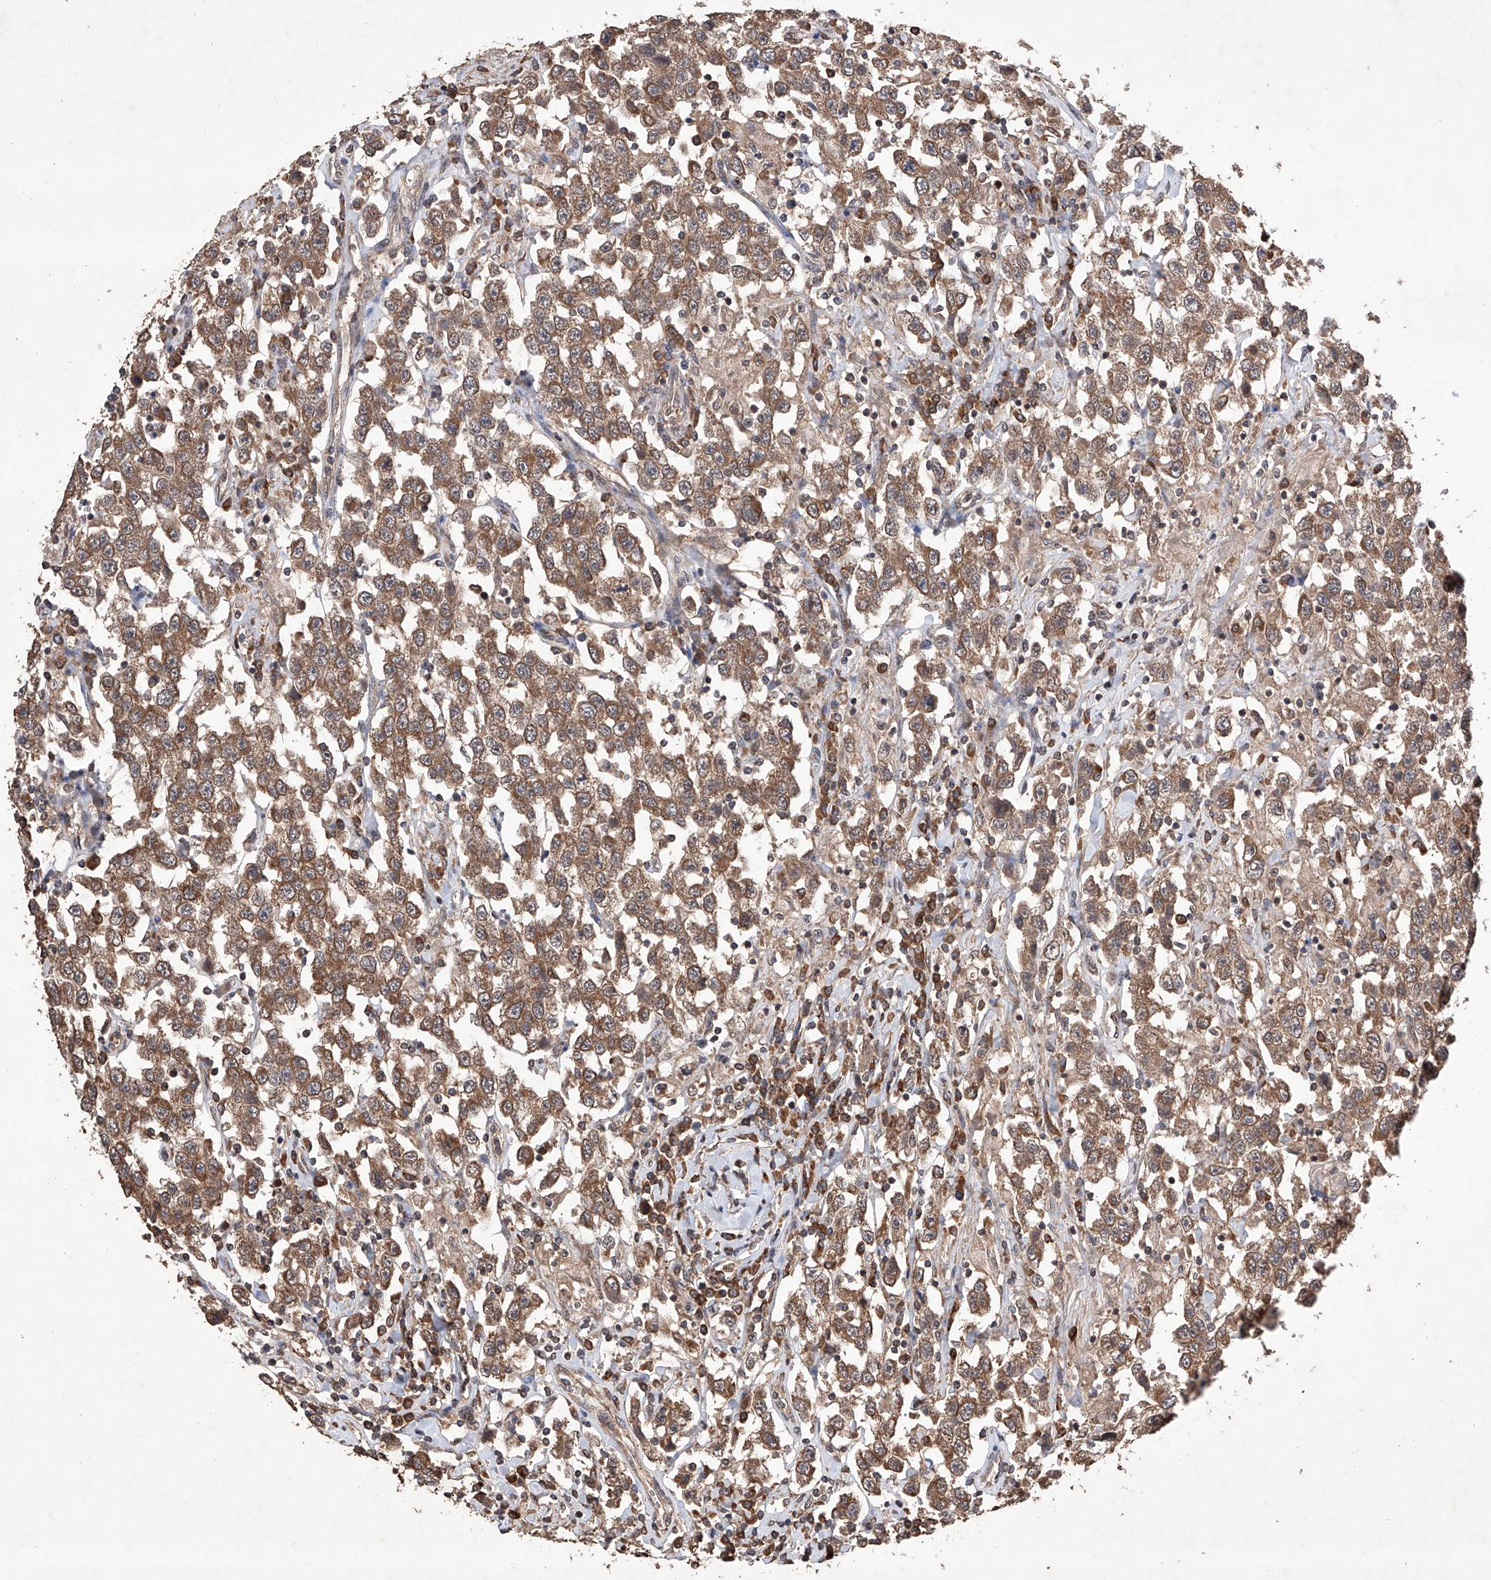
{"staining": {"intensity": "moderate", "quantity": ">75%", "location": "cytoplasmic/membranous"}, "tissue": "testis cancer", "cell_type": "Tumor cells", "image_type": "cancer", "snomed": [{"axis": "morphology", "description": "Seminoma, NOS"}, {"axis": "topography", "description": "Testis"}], "caption": "Protein analysis of testis cancer (seminoma) tissue displays moderate cytoplasmic/membranous positivity in about >75% of tumor cells.", "gene": "LURAP1", "patient": {"sex": "male", "age": 41}}